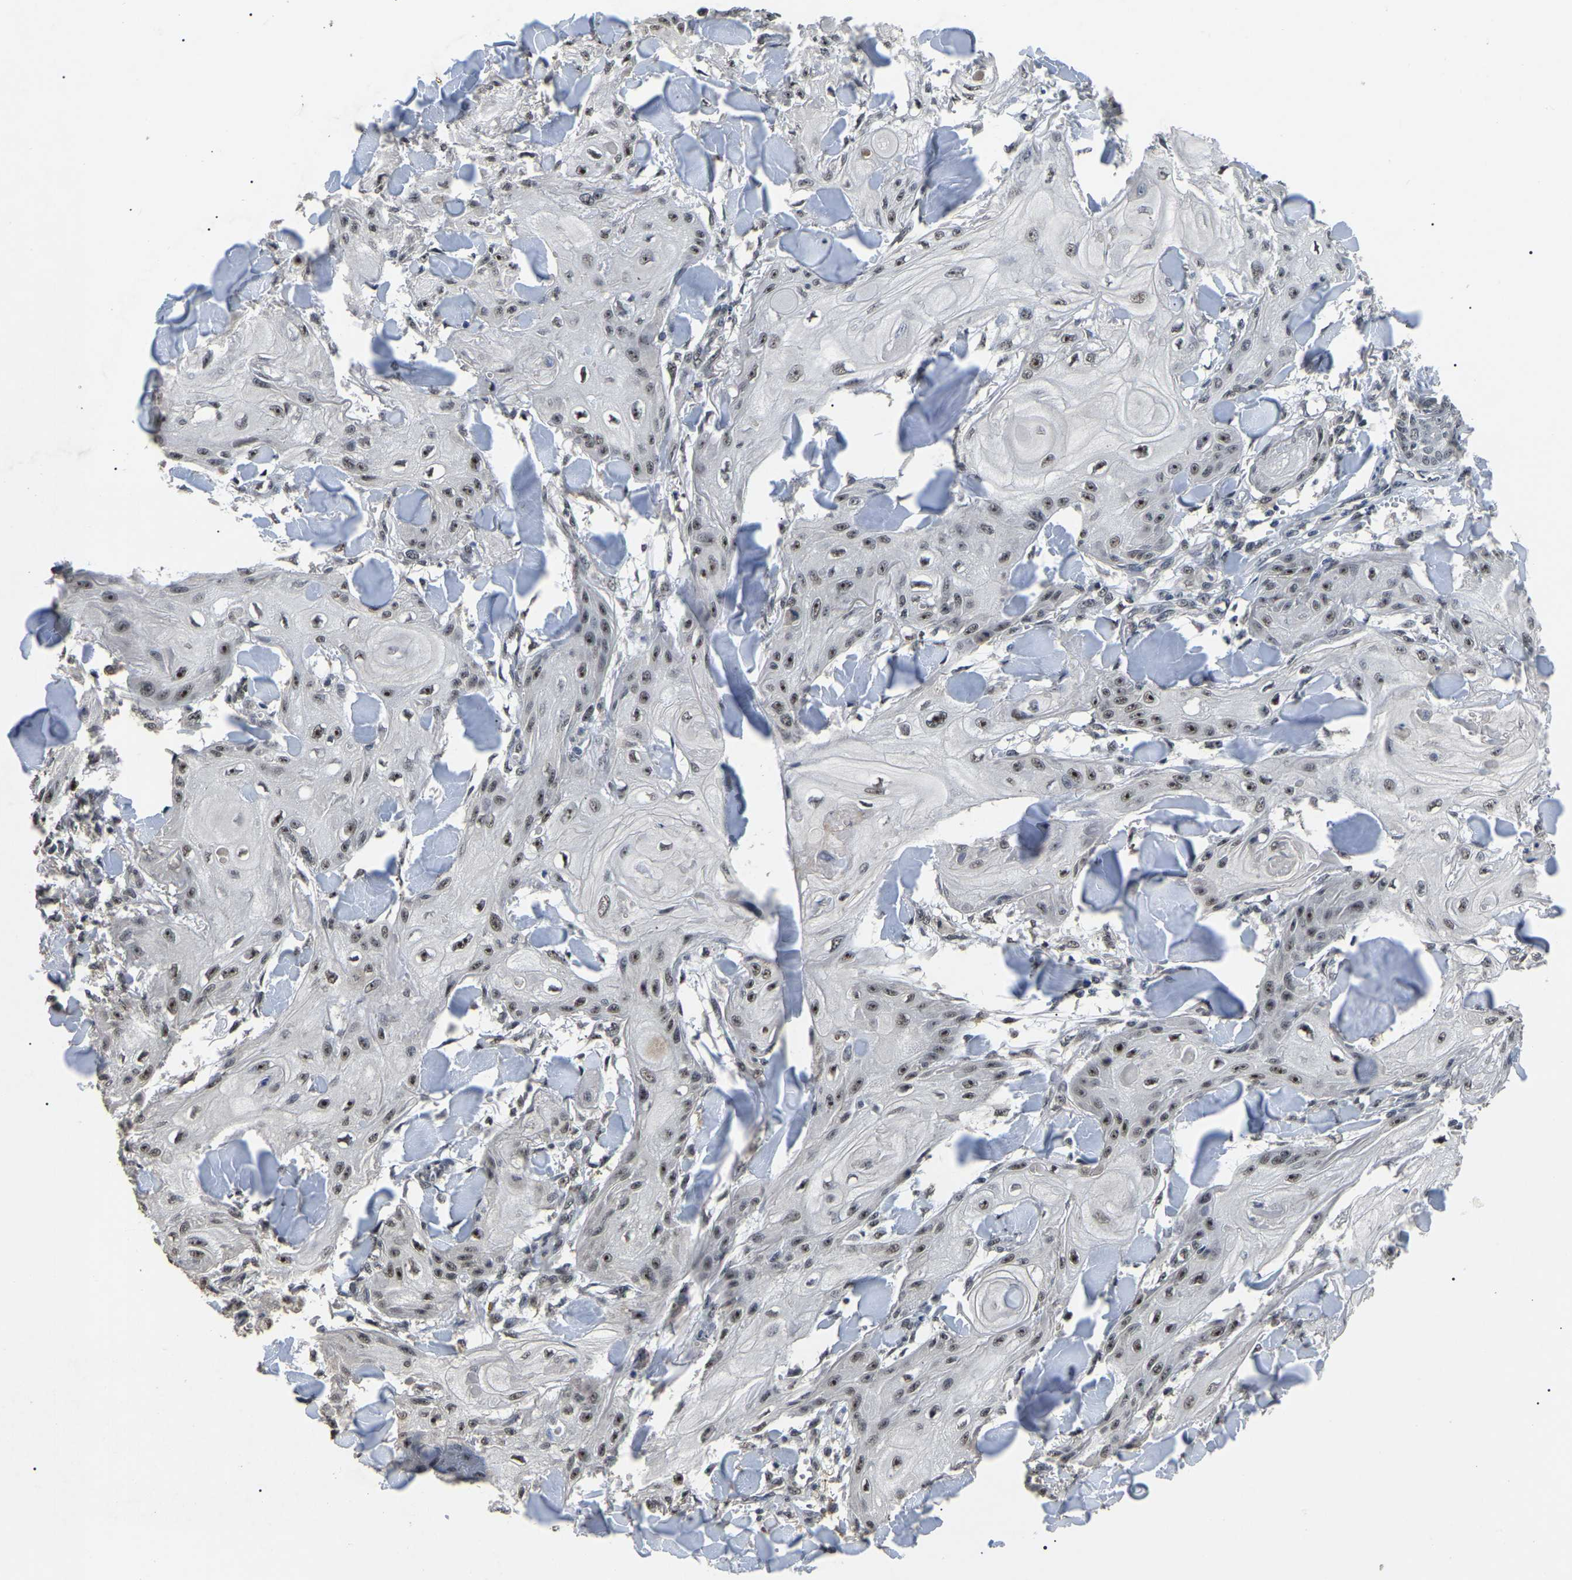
{"staining": {"intensity": "moderate", "quantity": ">75%", "location": "nuclear"}, "tissue": "skin cancer", "cell_type": "Tumor cells", "image_type": "cancer", "snomed": [{"axis": "morphology", "description": "Squamous cell carcinoma, NOS"}, {"axis": "topography", "description": "Skin"}], "caption": "This image displays immunohistochemistry (IHC) staining of skin squamous cell carcinoma, with medium moderate nuclear positivity in about >75% of tumor cells.", "gene": "PPM1E", "patient": {"sex": "male", "age": 74}}